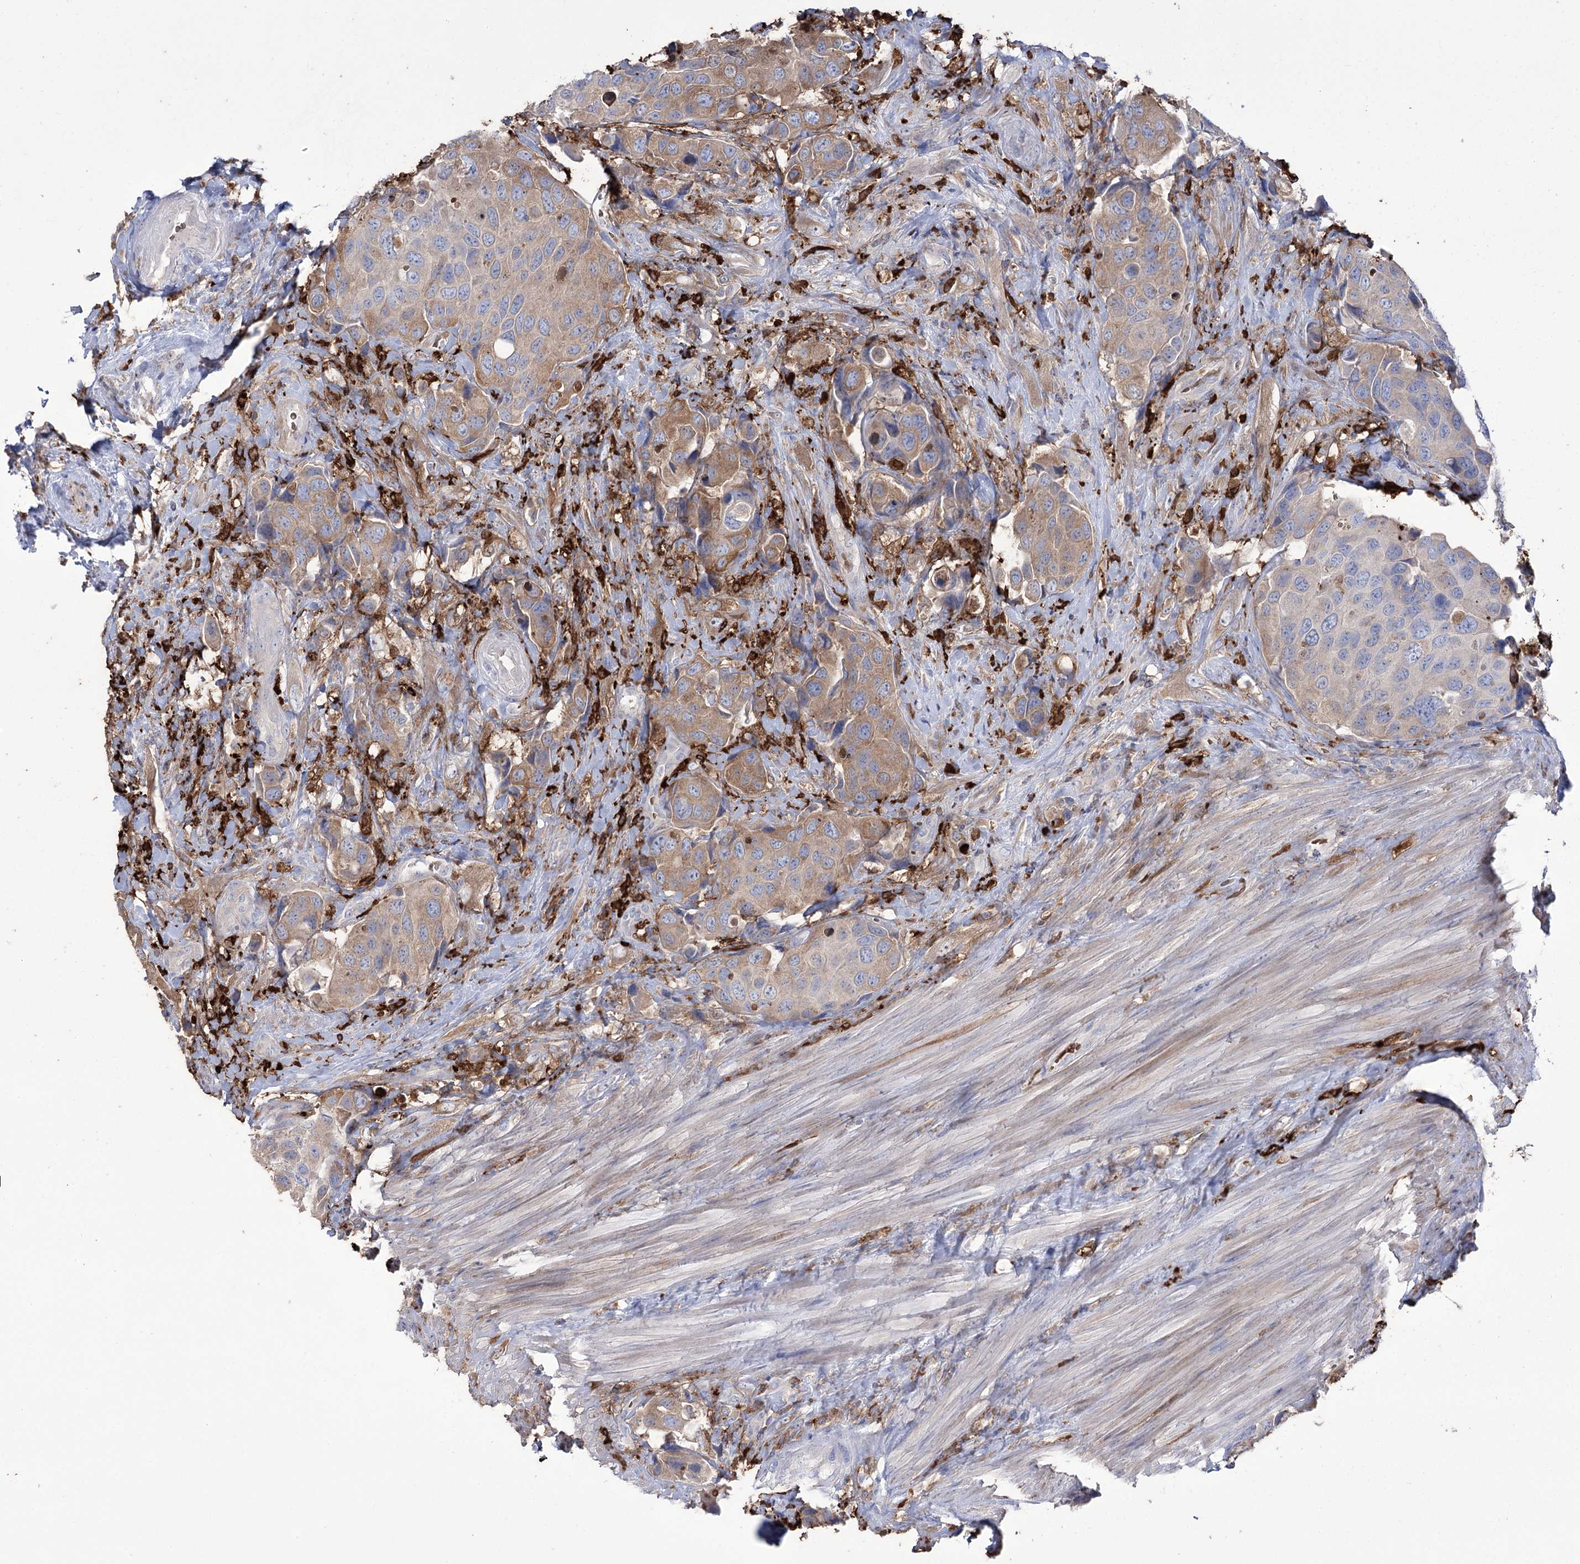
{"staining": {"intensity": "moderate", "quantity": "<25%", "location": "cytoplasmic/membranous"}, "tissue": "urothelial cancer", "cell_type": "Tumor cells", "image_type": "cancer", "snomed": [{"axis": "morphology", "description": "Urothelial carcinoma, High grade"}, {"axis": "topography", "description": "Urinary bladder"}], "caption": "Tumor cells display moderate cytoplasmic/membranous staining in approximately <25% of cells in urothelial carcinoma (high-grade).", "gene": "ZNF622", "patient": {"sex": "male", "age": 74}}